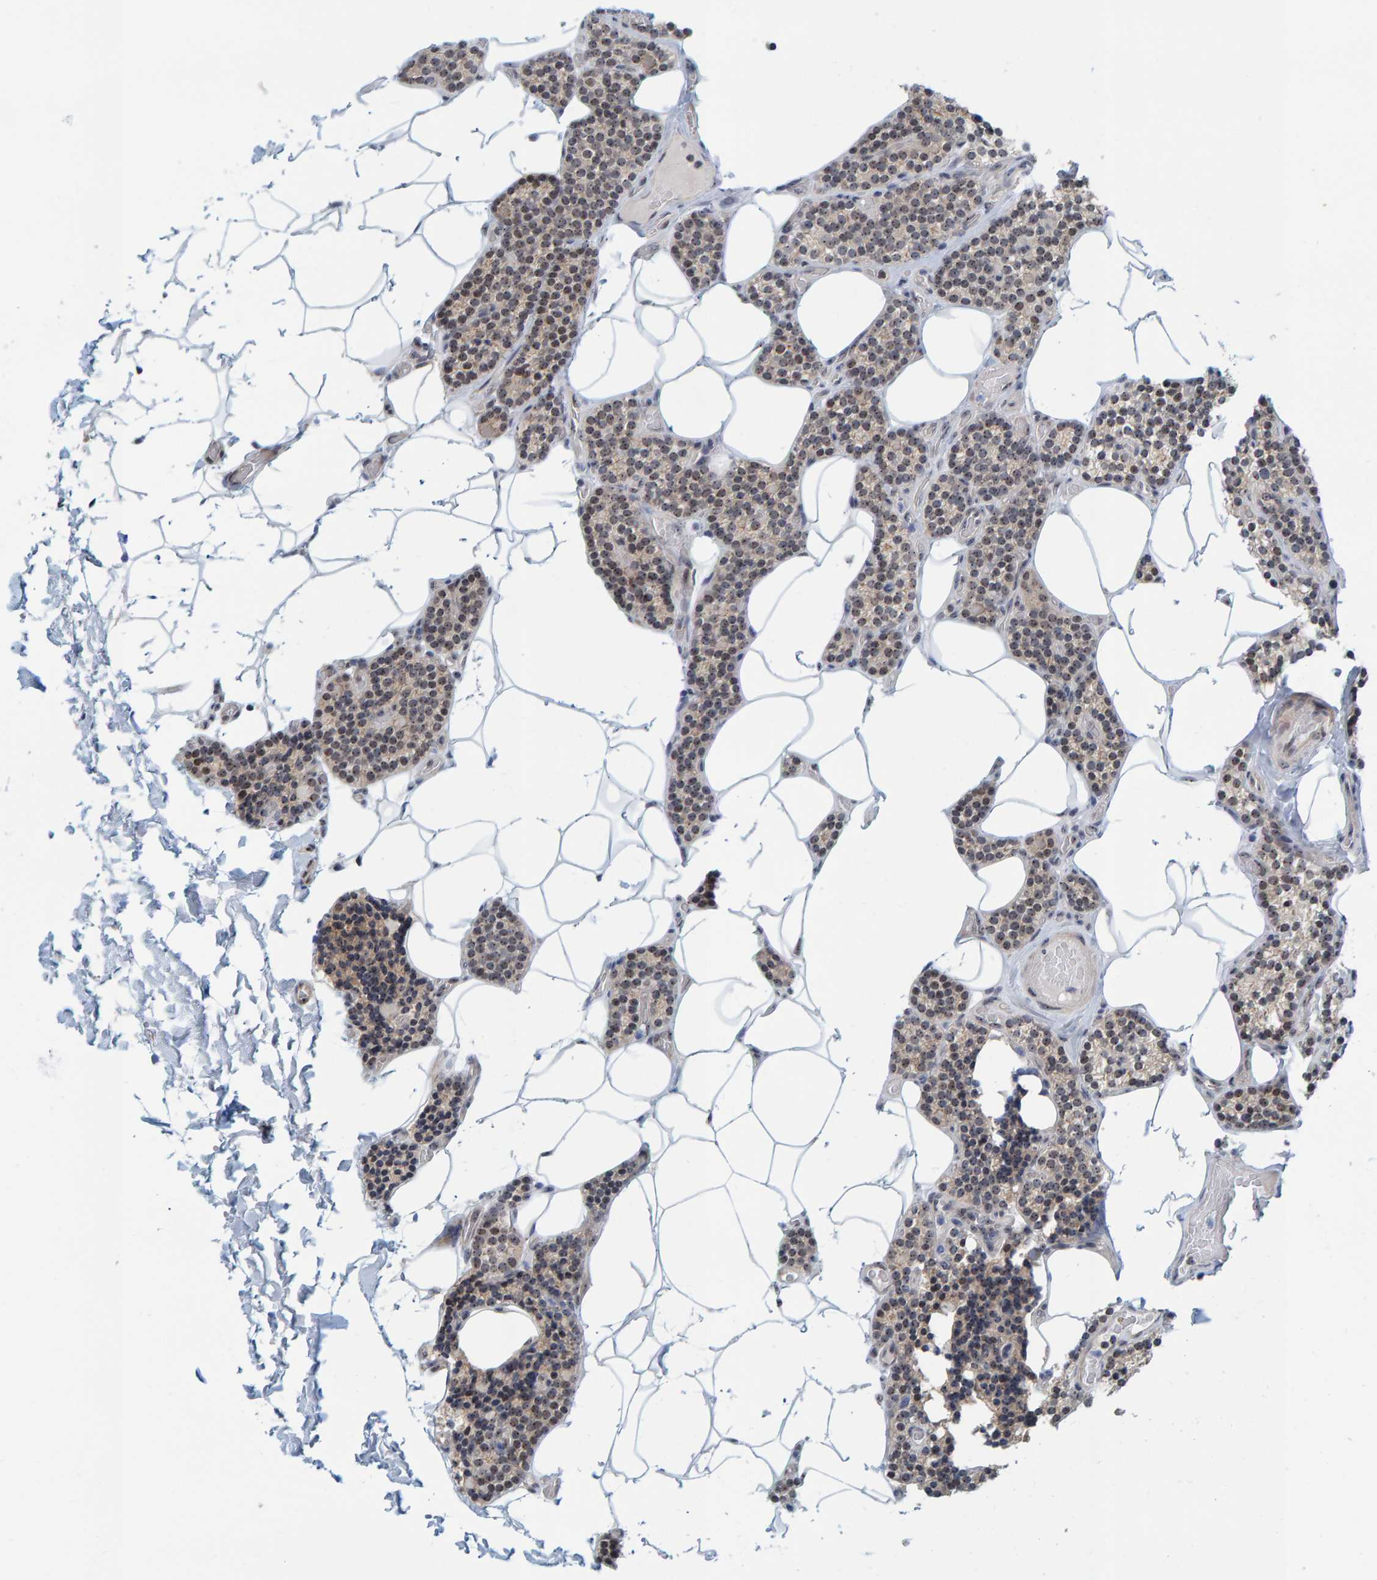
{"staining": {"intensity": "moderate", "quantity": ">75%", "location": "nuclear"}, "tissue": "parathyroid gland", "cell_type": "Glandular cells", "image_type": "normal", "snomed": [{"axis": "morphology", "description": "Normal tissue, NOS"}, {"axis": "topography", "description": "Parathyroid gland"}], "caption": "Benign parathyroid gland exhibits moderate nuclear expression in about >75% of glandular cells.", "gene": "POLR1E", "patient": {"sex": "male", "age": 52}}